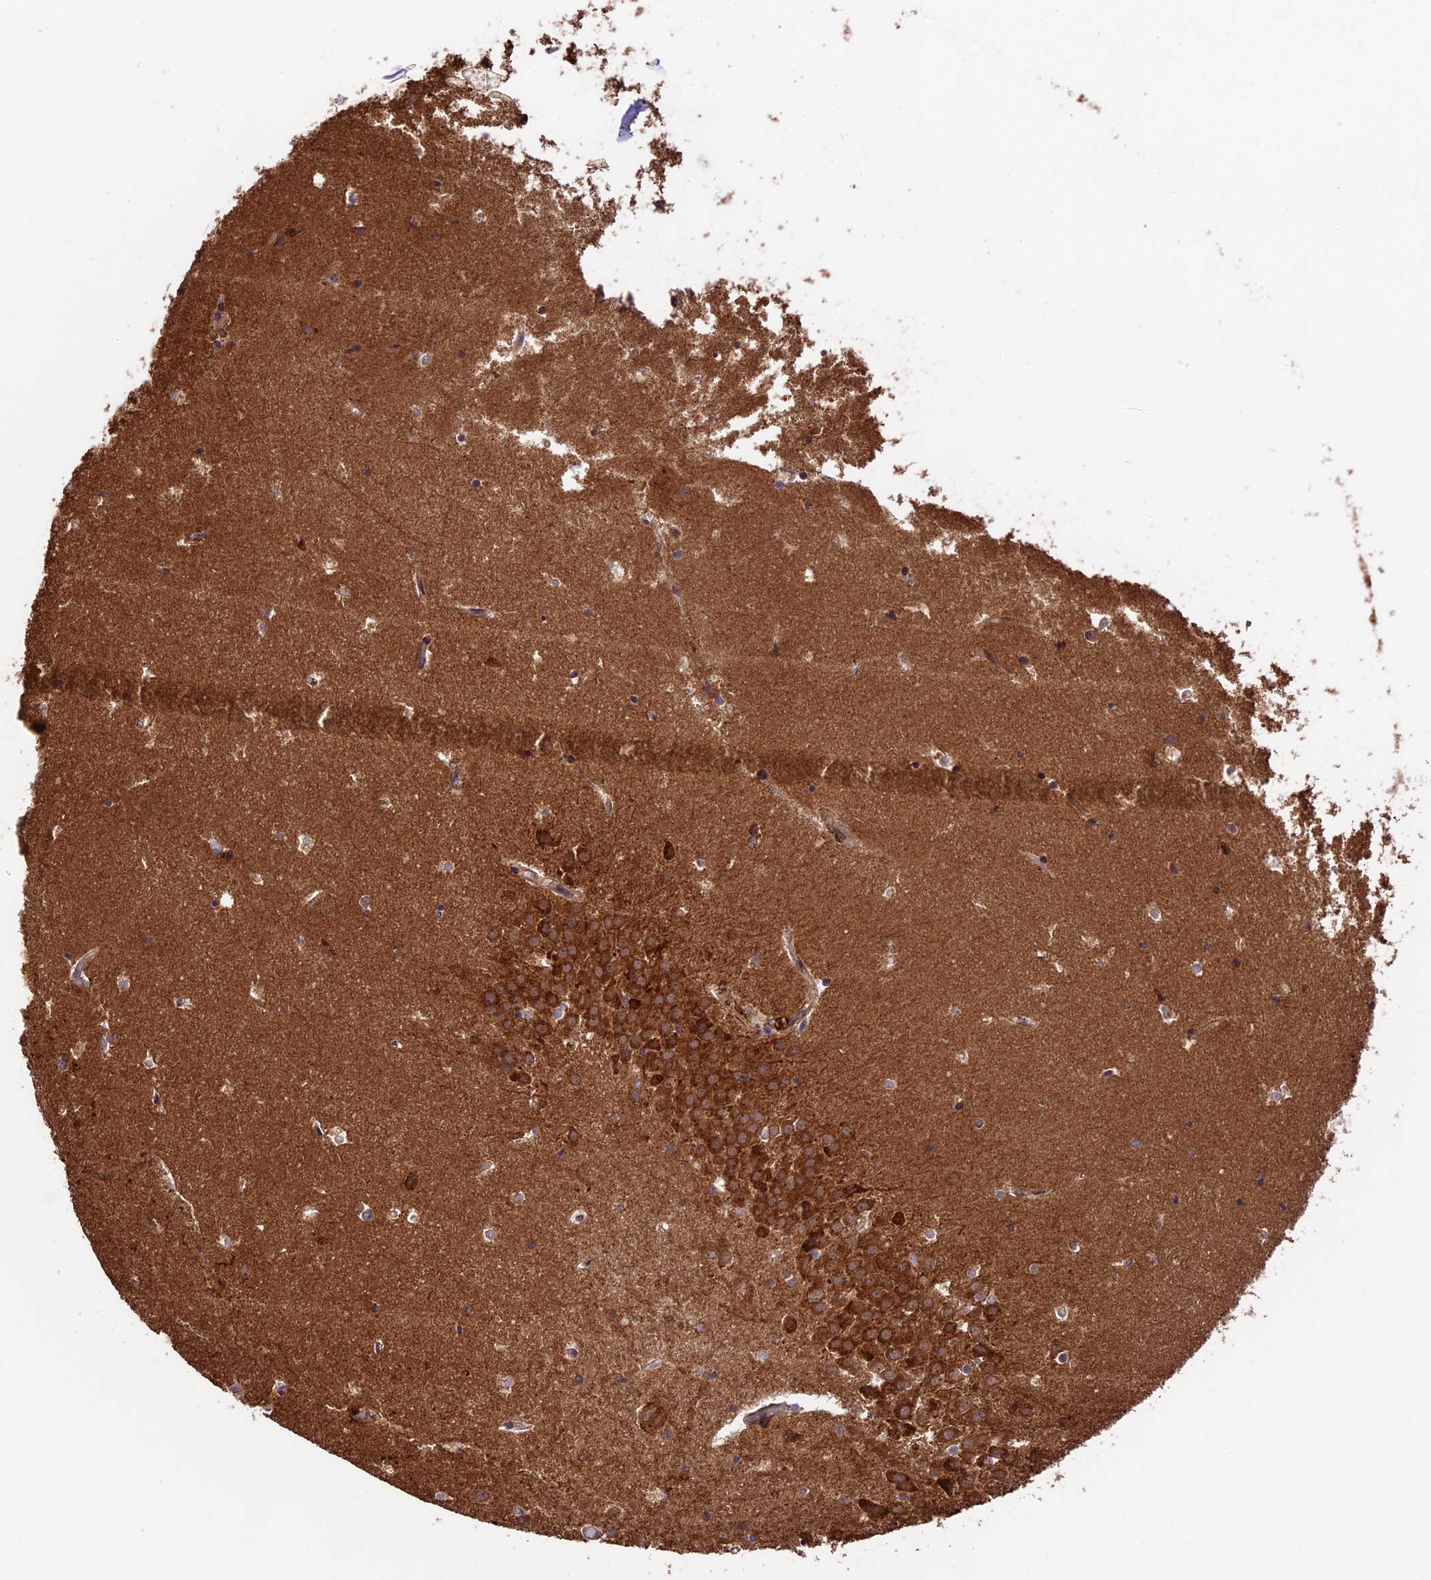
{"staining": {"intensity": "weak", "quantity": "<25%", "location": "cytoplasmic/membranous"}, "tissue": "hippocampus", "cell_type": "Glial cells", "image_type": "normal", "snomed": [{"axis": "morphology", "description": "Normal tissue, NOS"}, {"axis": "topography", "description": "Hippocampus"}], "caption": "This image is of benign hippocampus stained with immunohistochemistry to label a protein in brown with the nuclei are counter-stained blue. There is no staining in glial cells. The staining is performed using DAB brown chromogen with nuclei counter-stained in using hematoxylin.", "gene": "LSM7", "patient": {"sex": "female", "age": 52}}